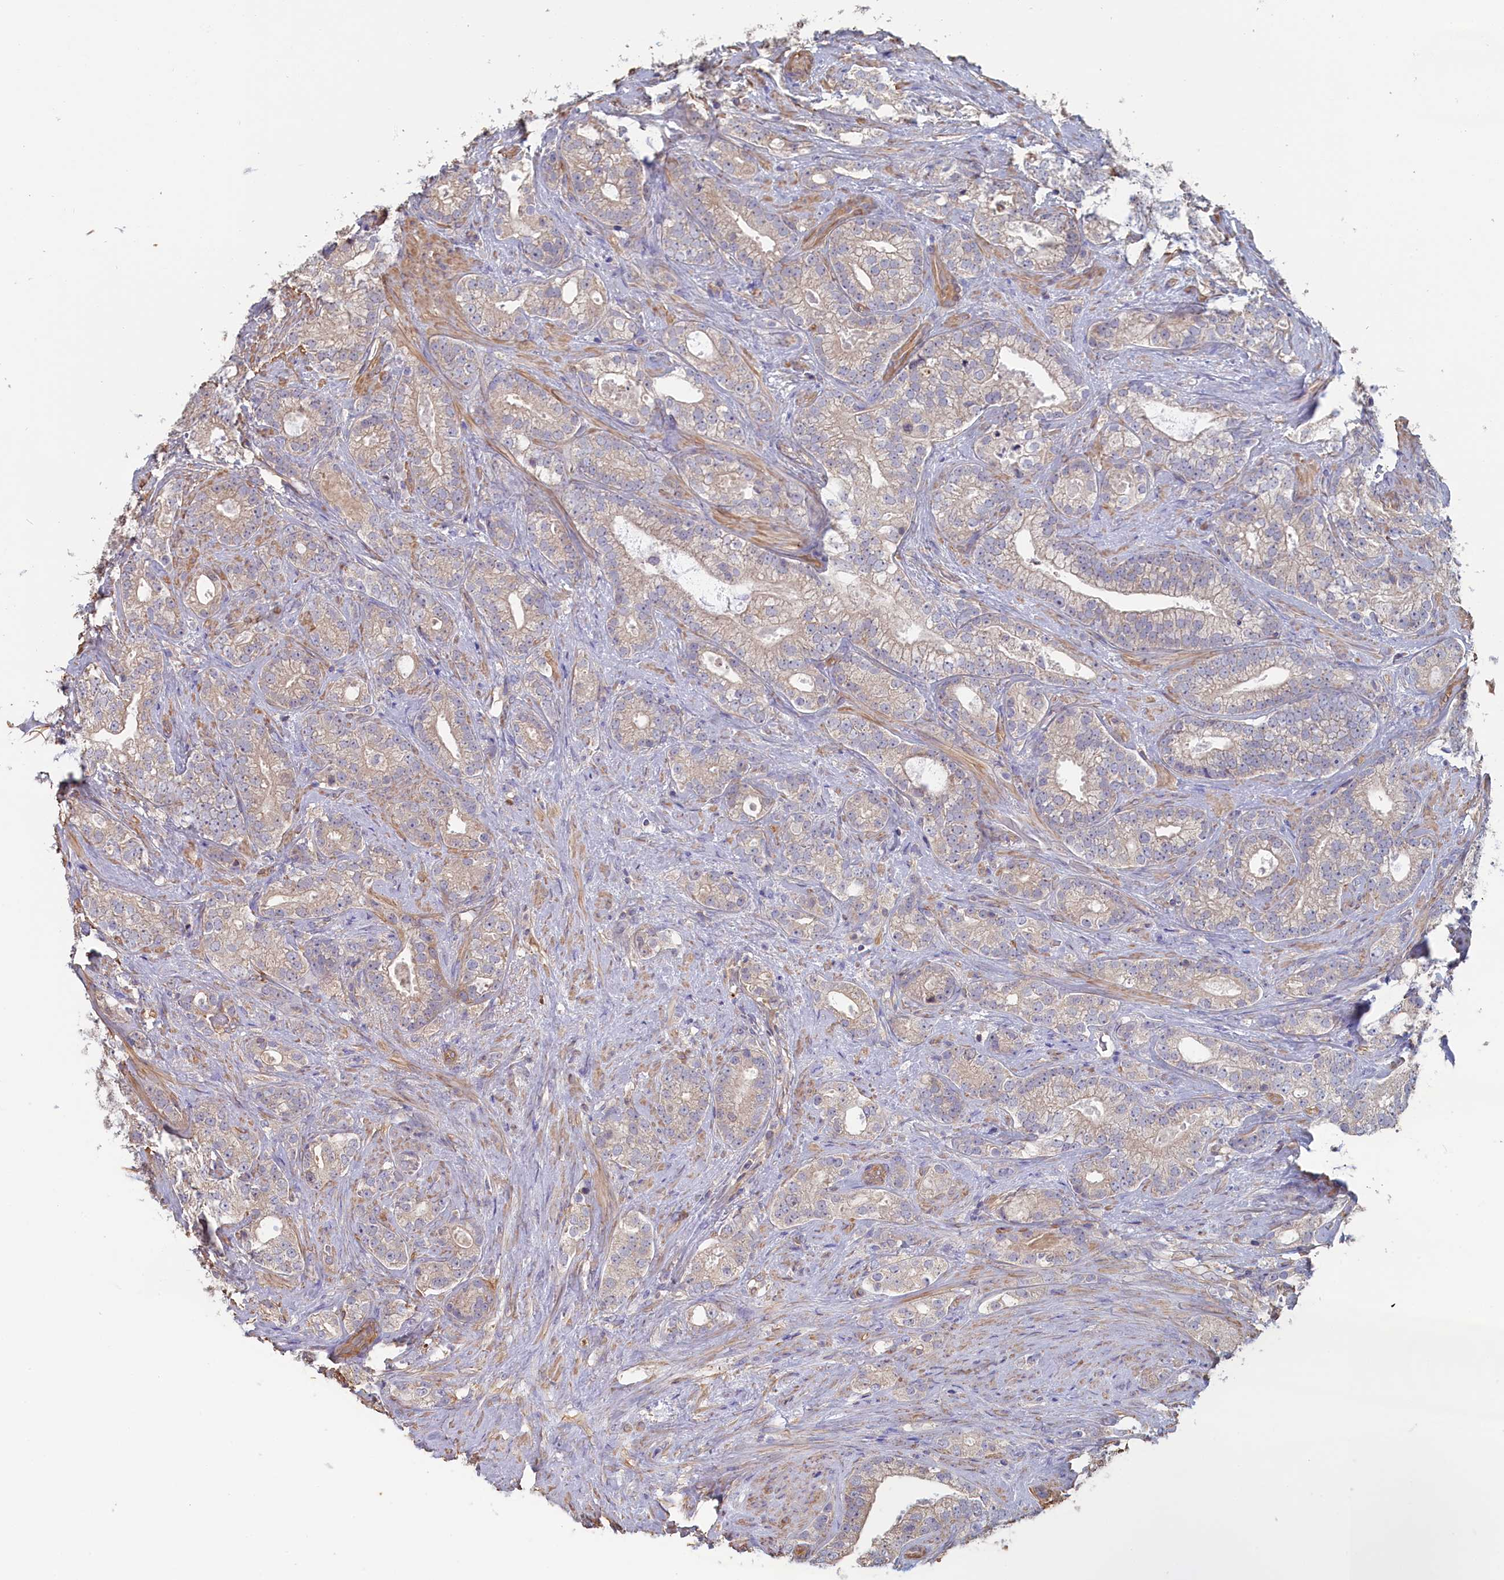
{"staining": {"intensity": "negative", "quantity": "none", "location": "none"}, "tissue": "prostate cancer", "cell_type": "Tumor cells", "image_type": "cancer", "snomed": [{"axis": "morphology", "description": "Adenocarcinoma, High grade"}, {"axis": "topography", "description": "Prostate and seminal vesicle, NOS"}], "caption": "Protein analysis of high-grade adenocarcinoma (prostate) reveals no significant positivity in tumor cells.", "gene": "ANKRD2", "patient": {"sex": "male", "age": 67}}